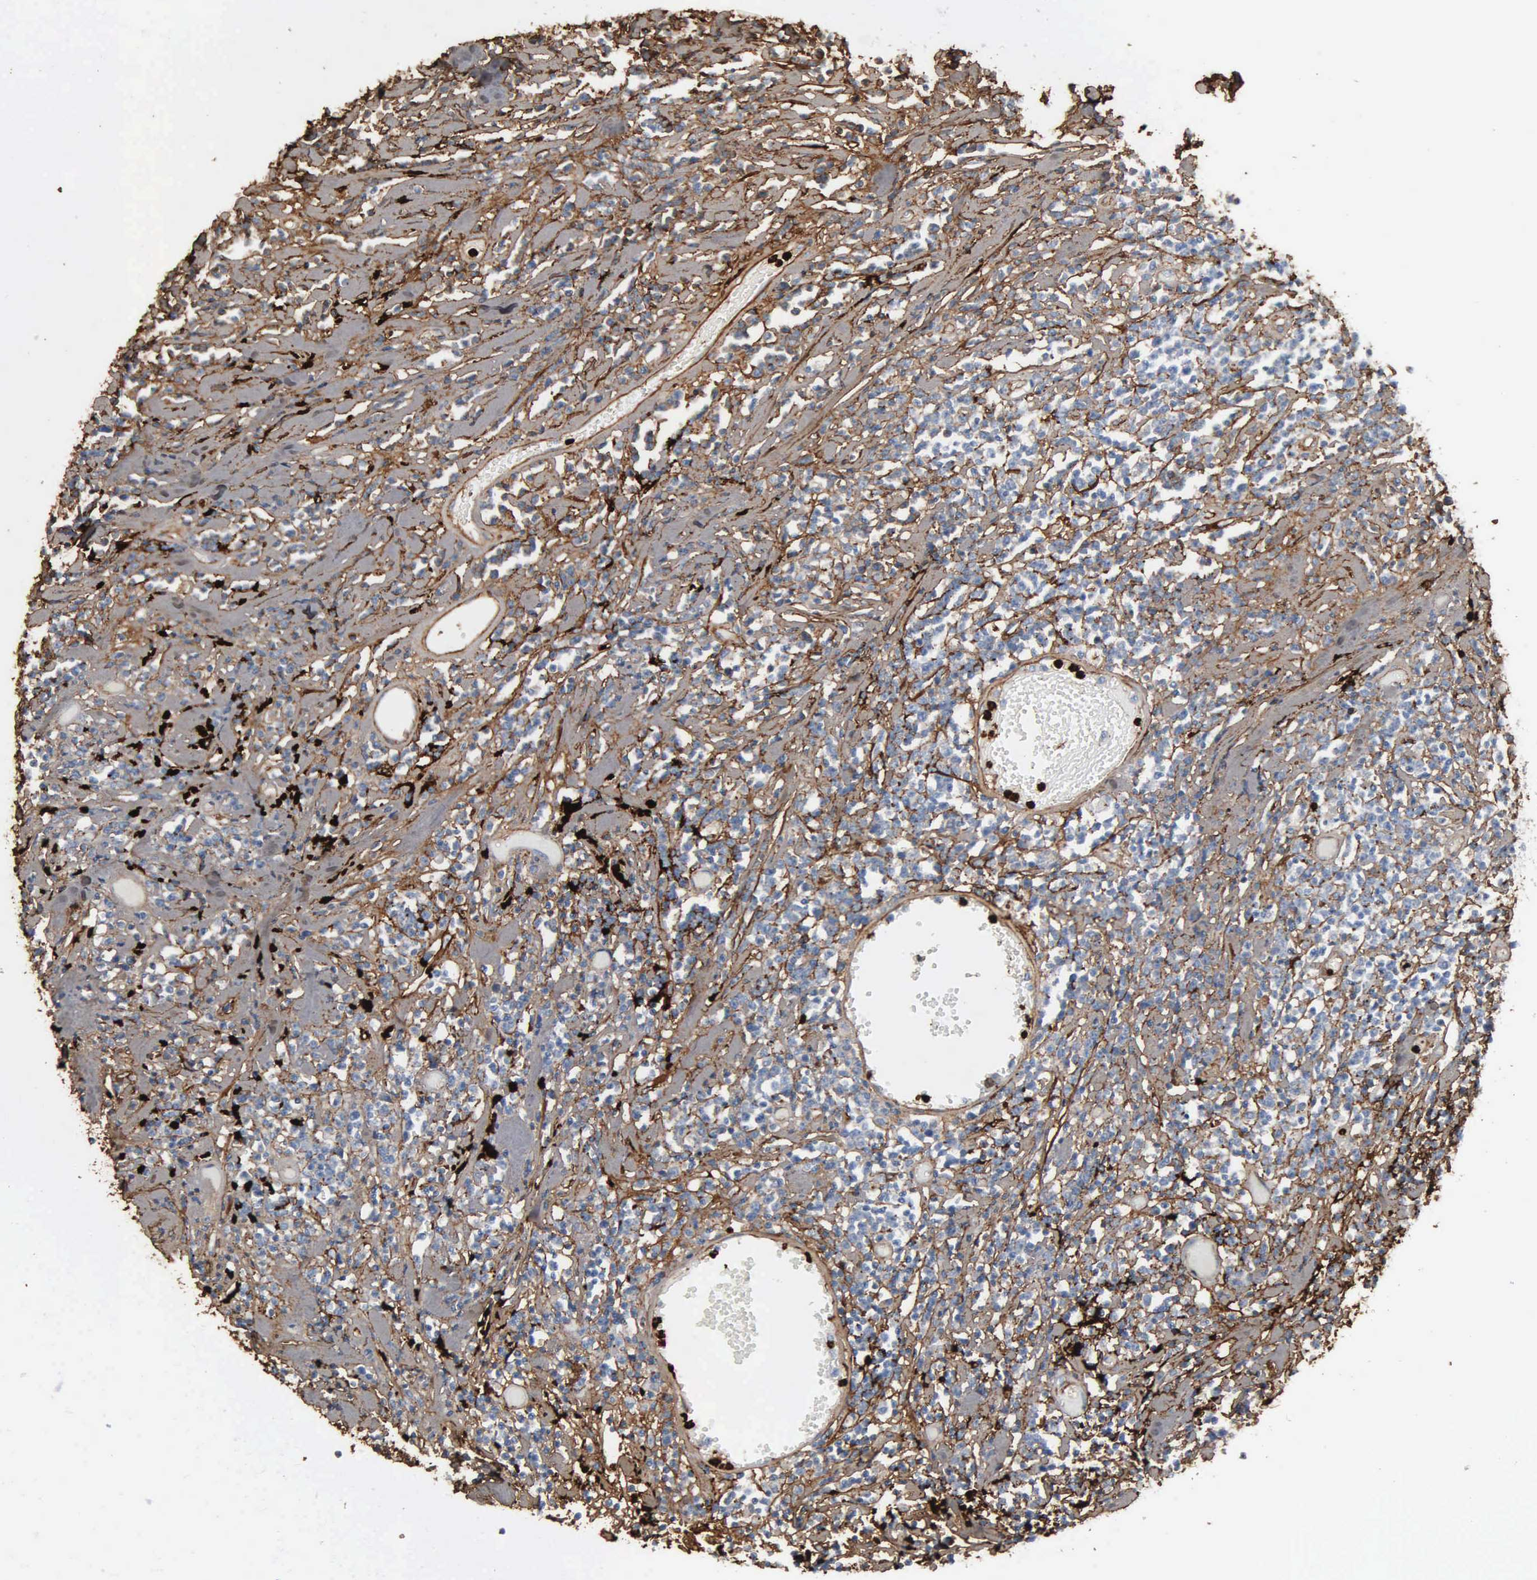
{"staining": {"intensity": "negative", "quantity": "none", "location": "none"}, "tissue": "lymphoma", "cell_type": "Tumor cells", "image_type": "cancer", "snomed": [{"axis": "morphology", "description": "Malignant lymphoma, non-Hodgkin's type, High grade"}, {"axis": "topography", "description": "Colon"}], "caption": "Tumor cells show no significant expression in high-grade malignant lymphoma, non-Hodgkin's type. (DAB (3,3'-diaminobenzidine) immunohistochemistry, high magnification).", "gene": "FN1", "patient": {"sex": "male", "age": 82}}